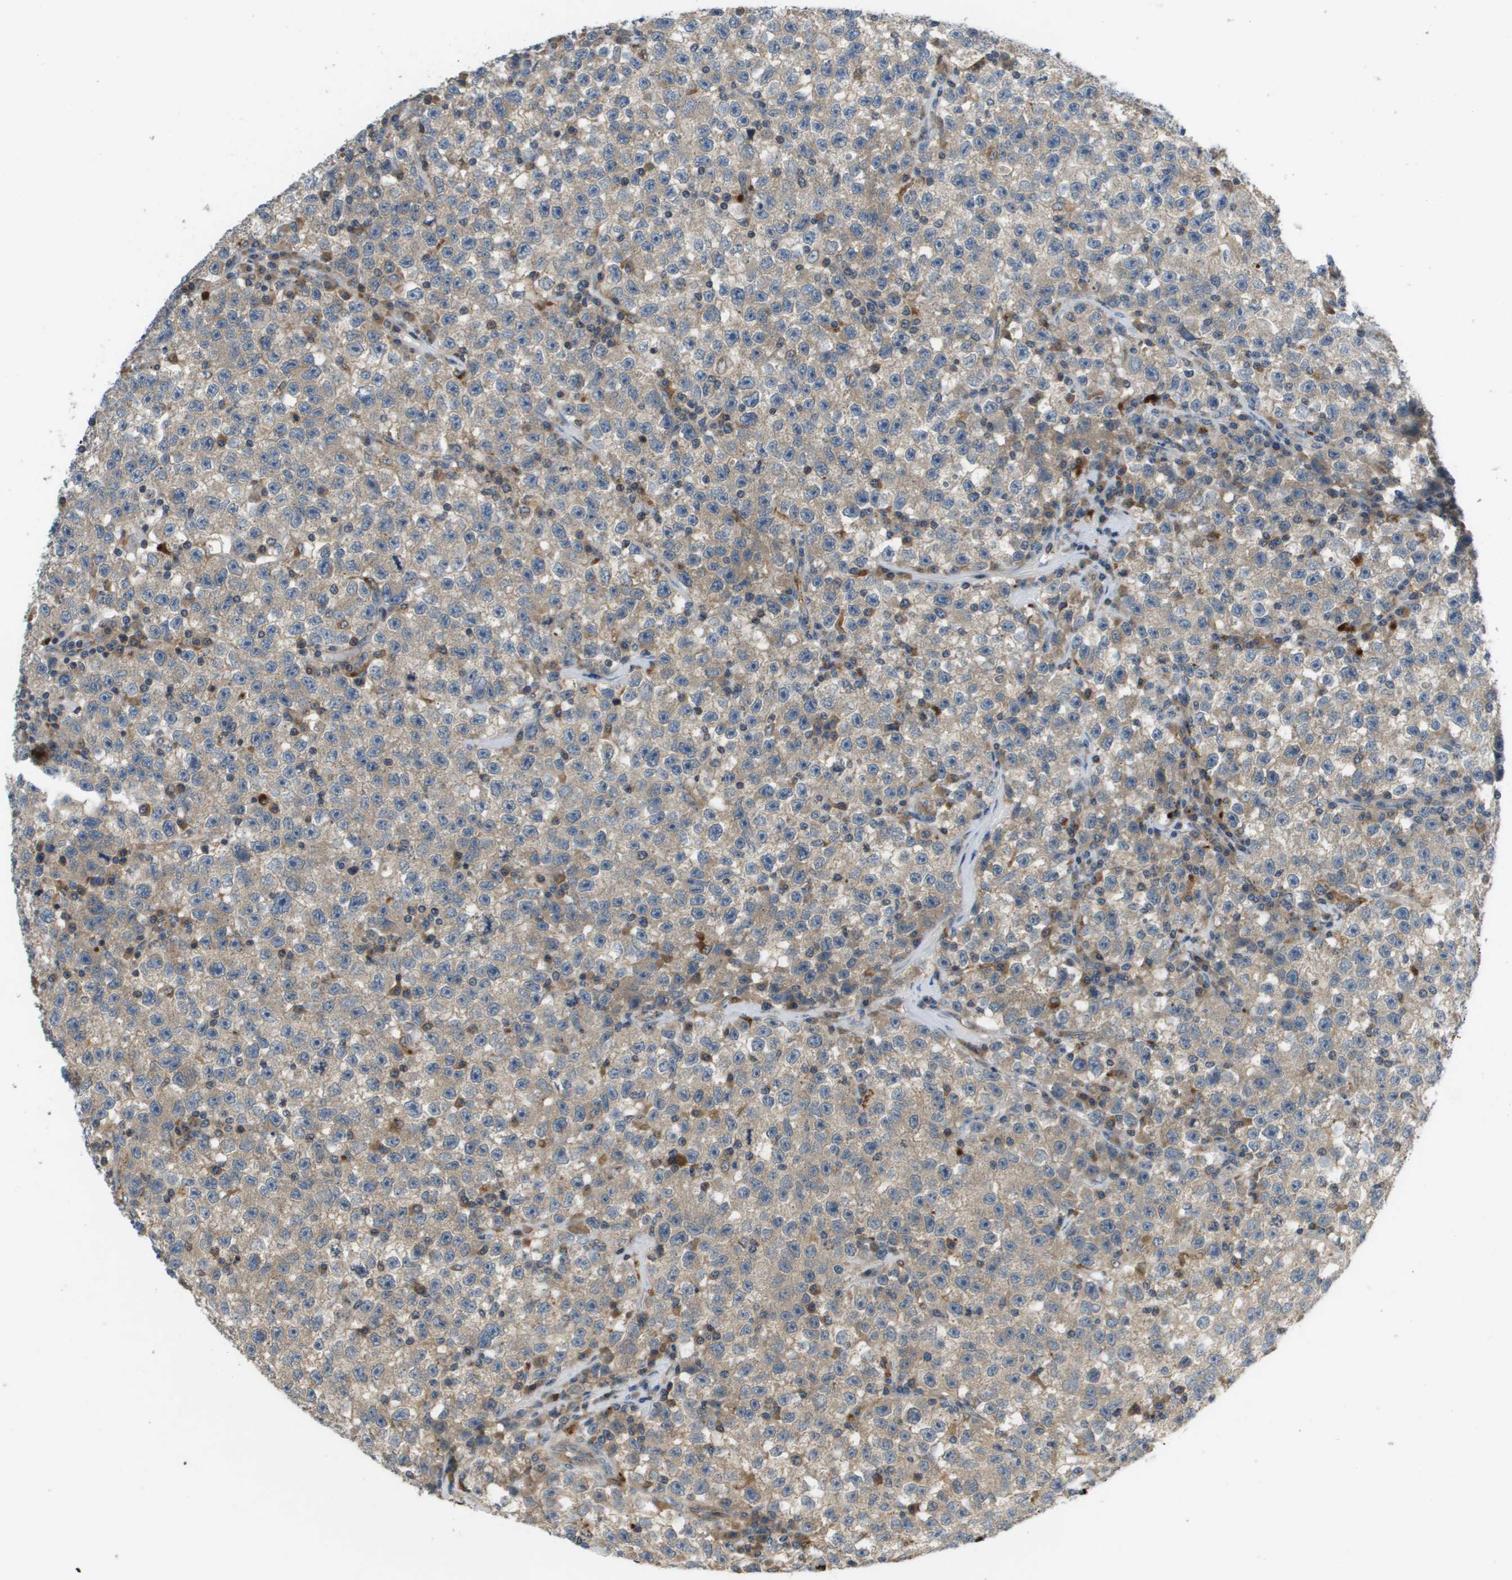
{"staining": {"intensity": "weak", "quantity": "25%-75%", "location": "cytoplasmic/membranous"}, "tissue": "testis cancer", "cell_type": "Tumor cells", "image_type": "cancer", "snomed": [{"axis": "morphology", "description": "Seminoma, NOS"}, {"axis": "topography", "description": "Testis"}], "caption": "IHC of human testis cancer (seminoma) displays low levels of weak cytoplasmic/membranous staining in approximately 25%-75% of tumor cells. (Brightfield microscopy of DAB IHC at high magnification).", "gene": "SLC25A20", "patient": {"sex": "male", "age": 22}}